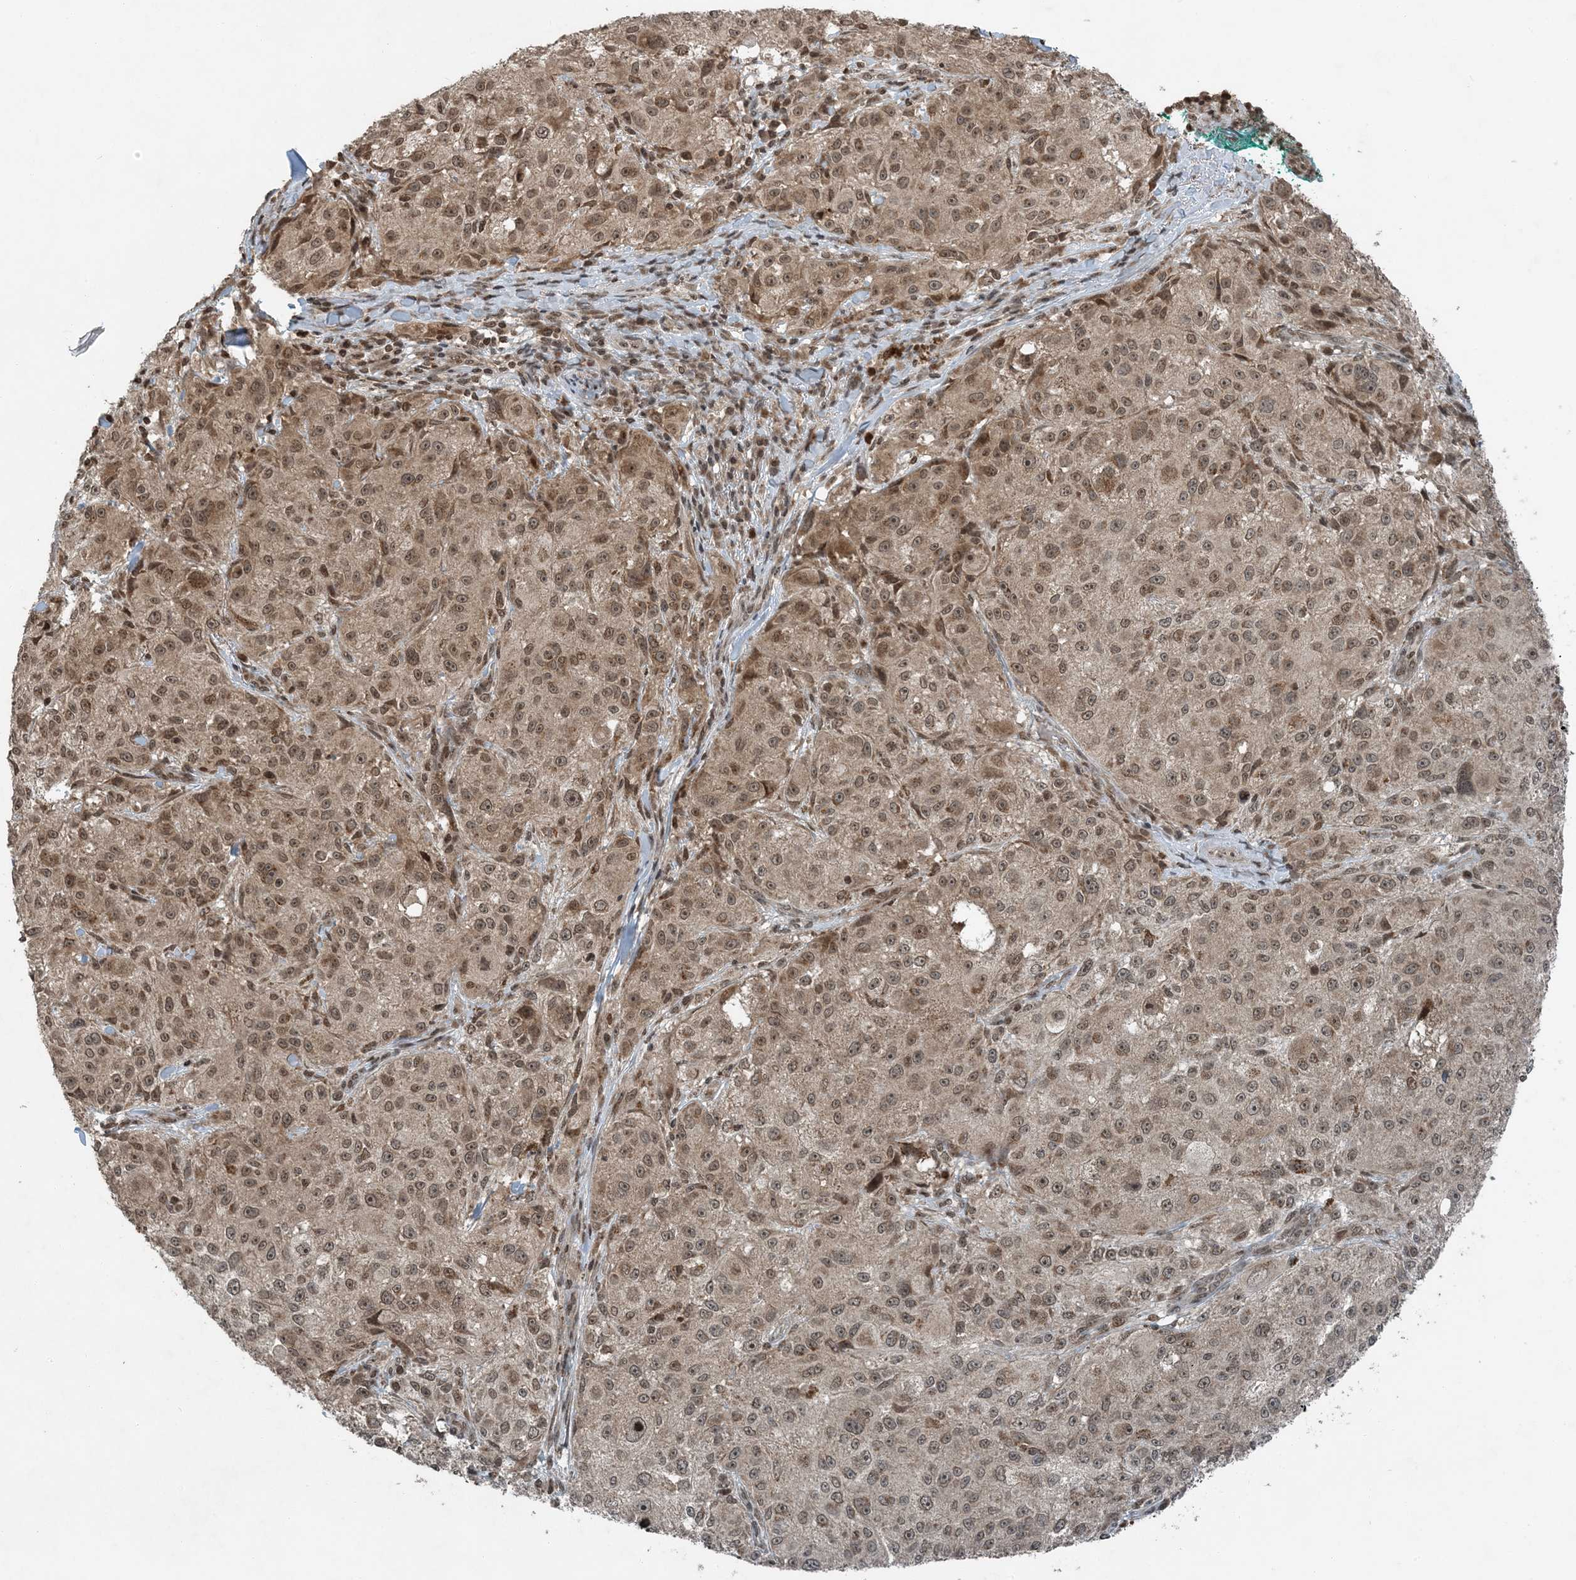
{"staining": {"intensity": "moderate", "quantity": ">75%", "location": "cytoplasmic/membranous,nuclear"}, "tissue": "melanoma", "cell_type": "Tumor cells", "image_type": "cancer", "snomed": [{"axis": "morphology", "description": "Necrosis, NOS"}, {"axis": "morphology", "description": "Malignant melanoma, NOS"}, {"axis": "topography", "description": "Skin"}], "caption": "Moderate cytoplasmic/membranous and nuclear protein positivity is present in approximately >75% of tumor cells in malignant melanoma.", "gene": "ZFAND2B", "patient": {"sex": "female", "age": 87}}